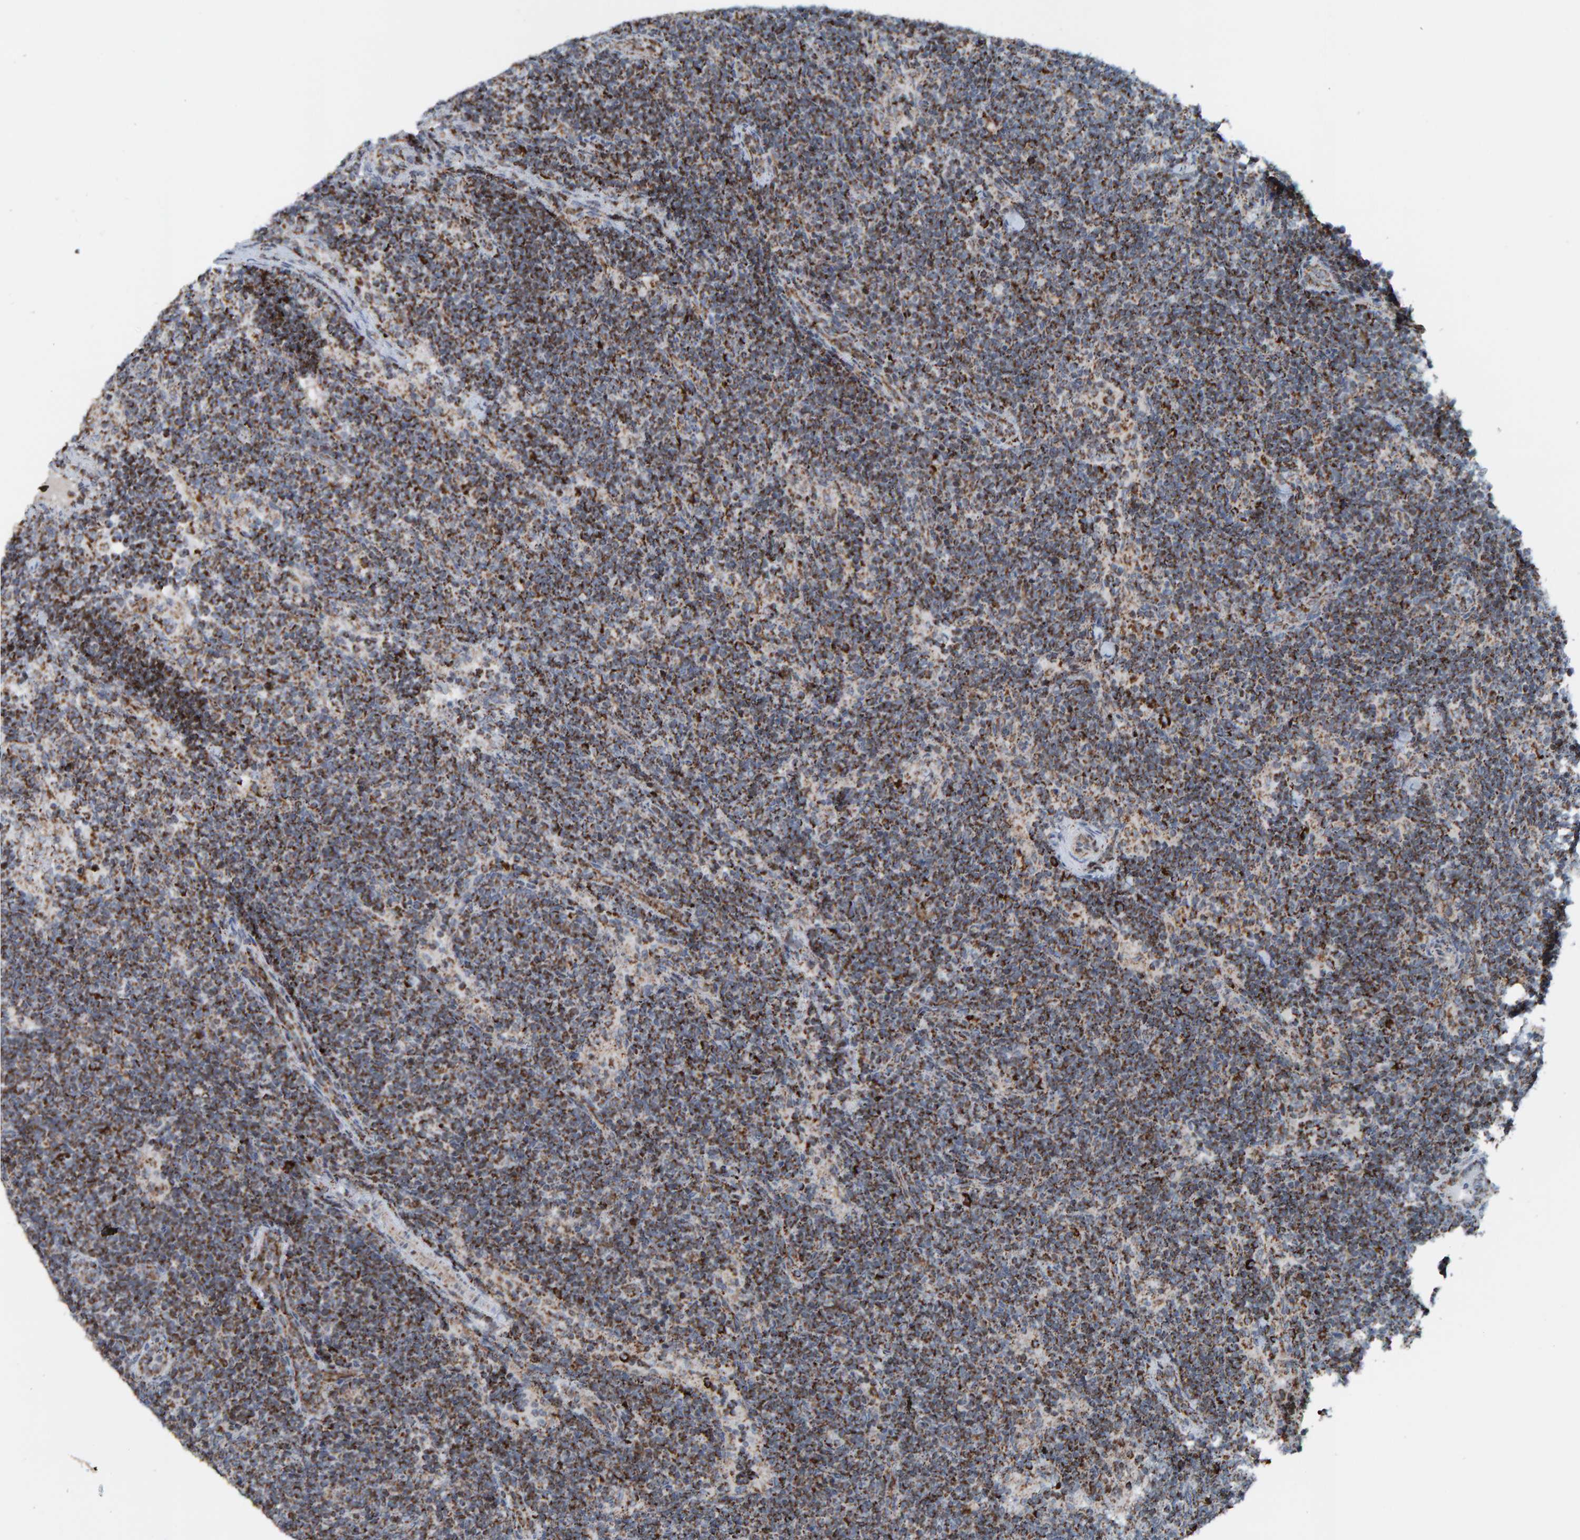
{"staining": {"intensity": "strong", "quantity": ">75%", "location": "cytoplasmic/membranous"}, "tissue": "lymph node", "cell_type": "Germinal center cells", "image_type": "normal", "snomed": [{"axis": "morphology", "description": "Normal tissue, NOS"}, {"axis": "topography", "description": "Lymph node"}], "caption": "Brown immunohistochemical staining in normal lymph node demonstrates strong cytoplasmic/membranous staining in about >75% of germinal center cells. (brown staining indicates protein expression, while blue staining denotes nuclei).", "gene": "ZNF48", "patient": {"sex": "female", "age": 22}}